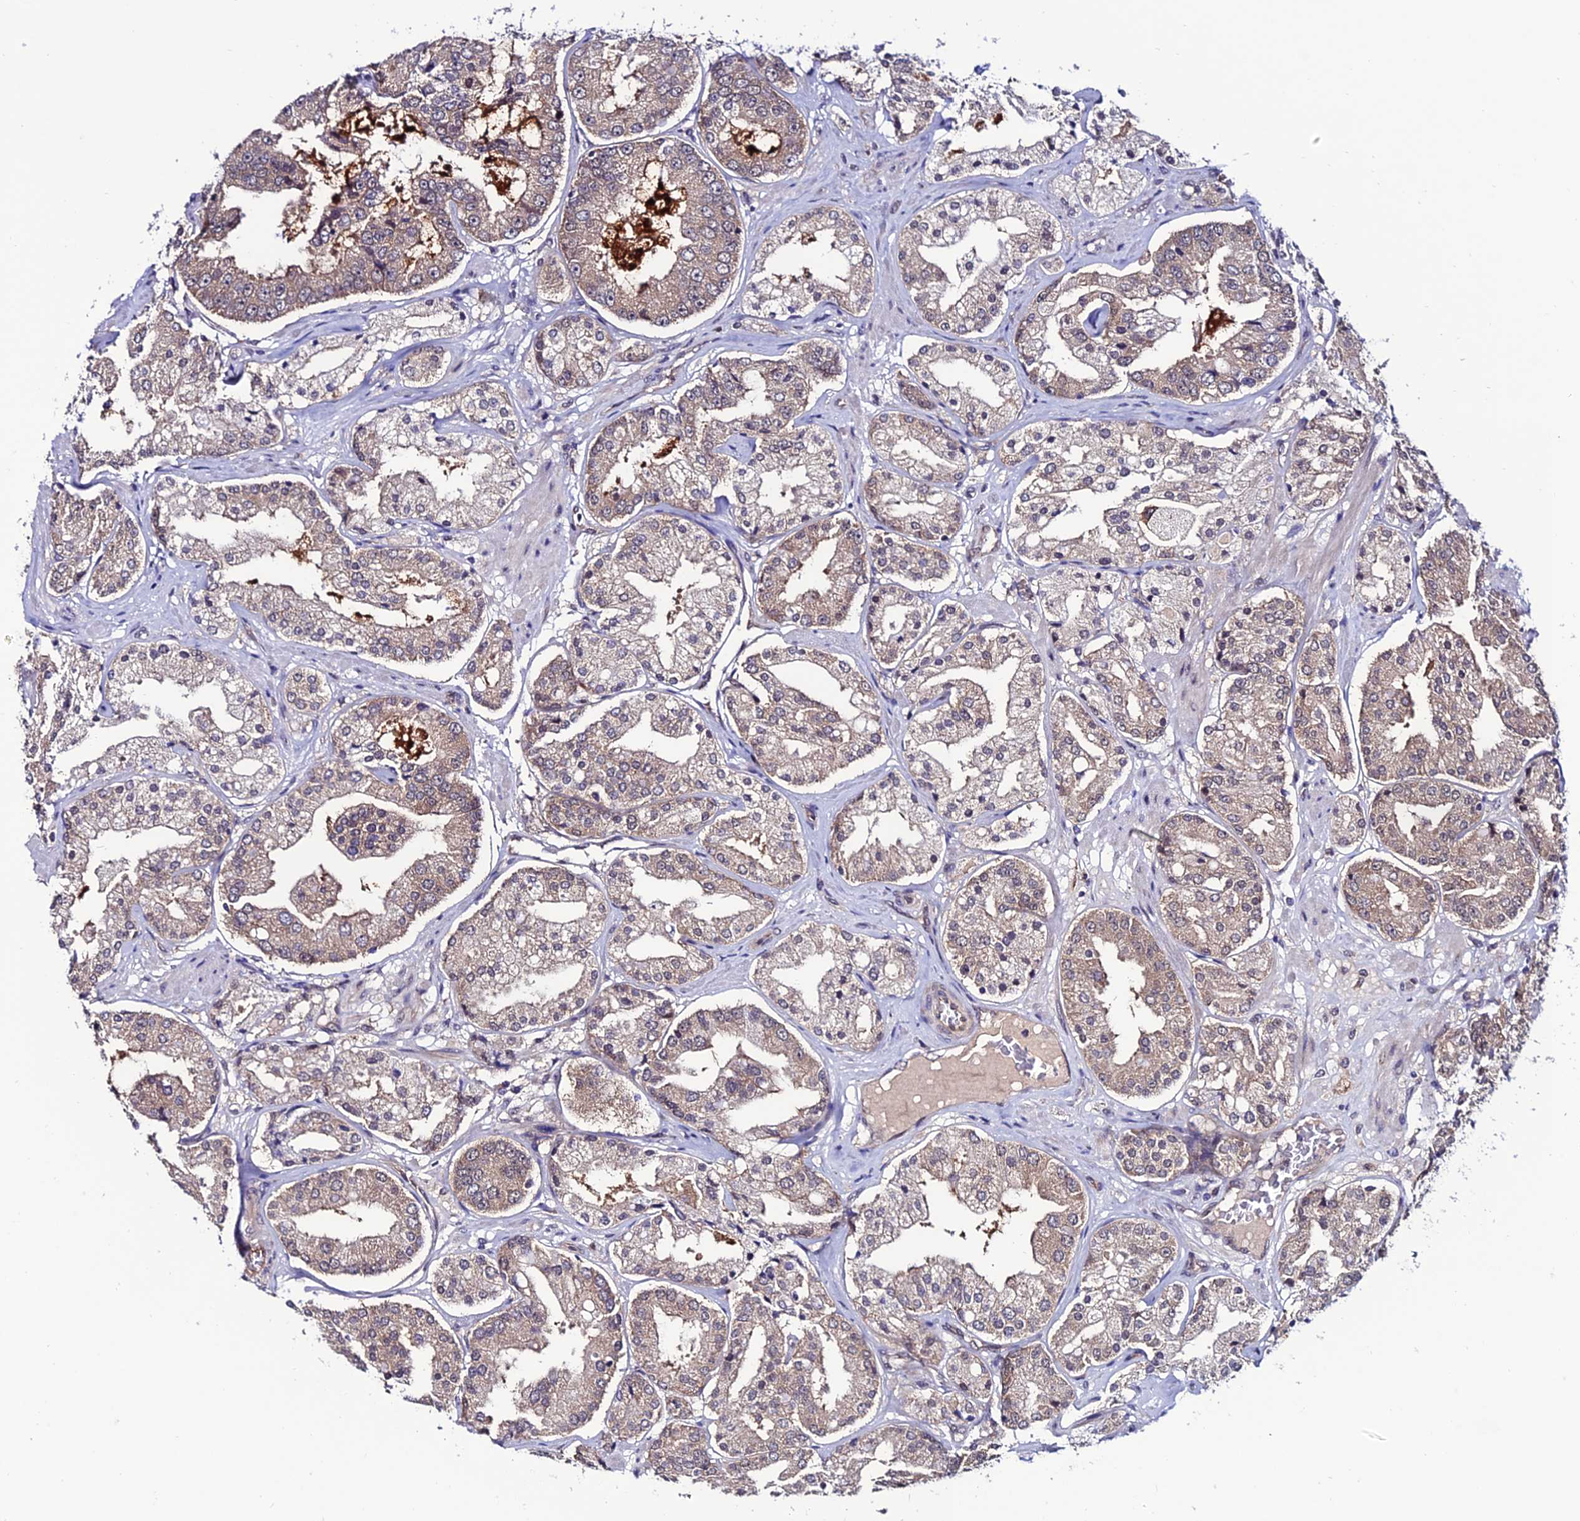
{"staining": {"intensity": "weak", "quantity": ">75%", "location": "cytoplasmic/membranous"}, "tissue": "prostate cancer", "cell_type": "Tumor cells", "image_type": "cancer", "snomed": [{"axis": "morphology", "description": "Adenocarcinoma, High grade"}, {"axis": "topography", "description": "Prostate"}], "caption": "Protein analysis of adenocarcinoma (high-grade) (prostate) tissue displays weak cytoplasmic/membranous expression in approximately >75% of tumor cells.", "gene": "FZD8", "patient": {"sex": "male", "age": 63}}